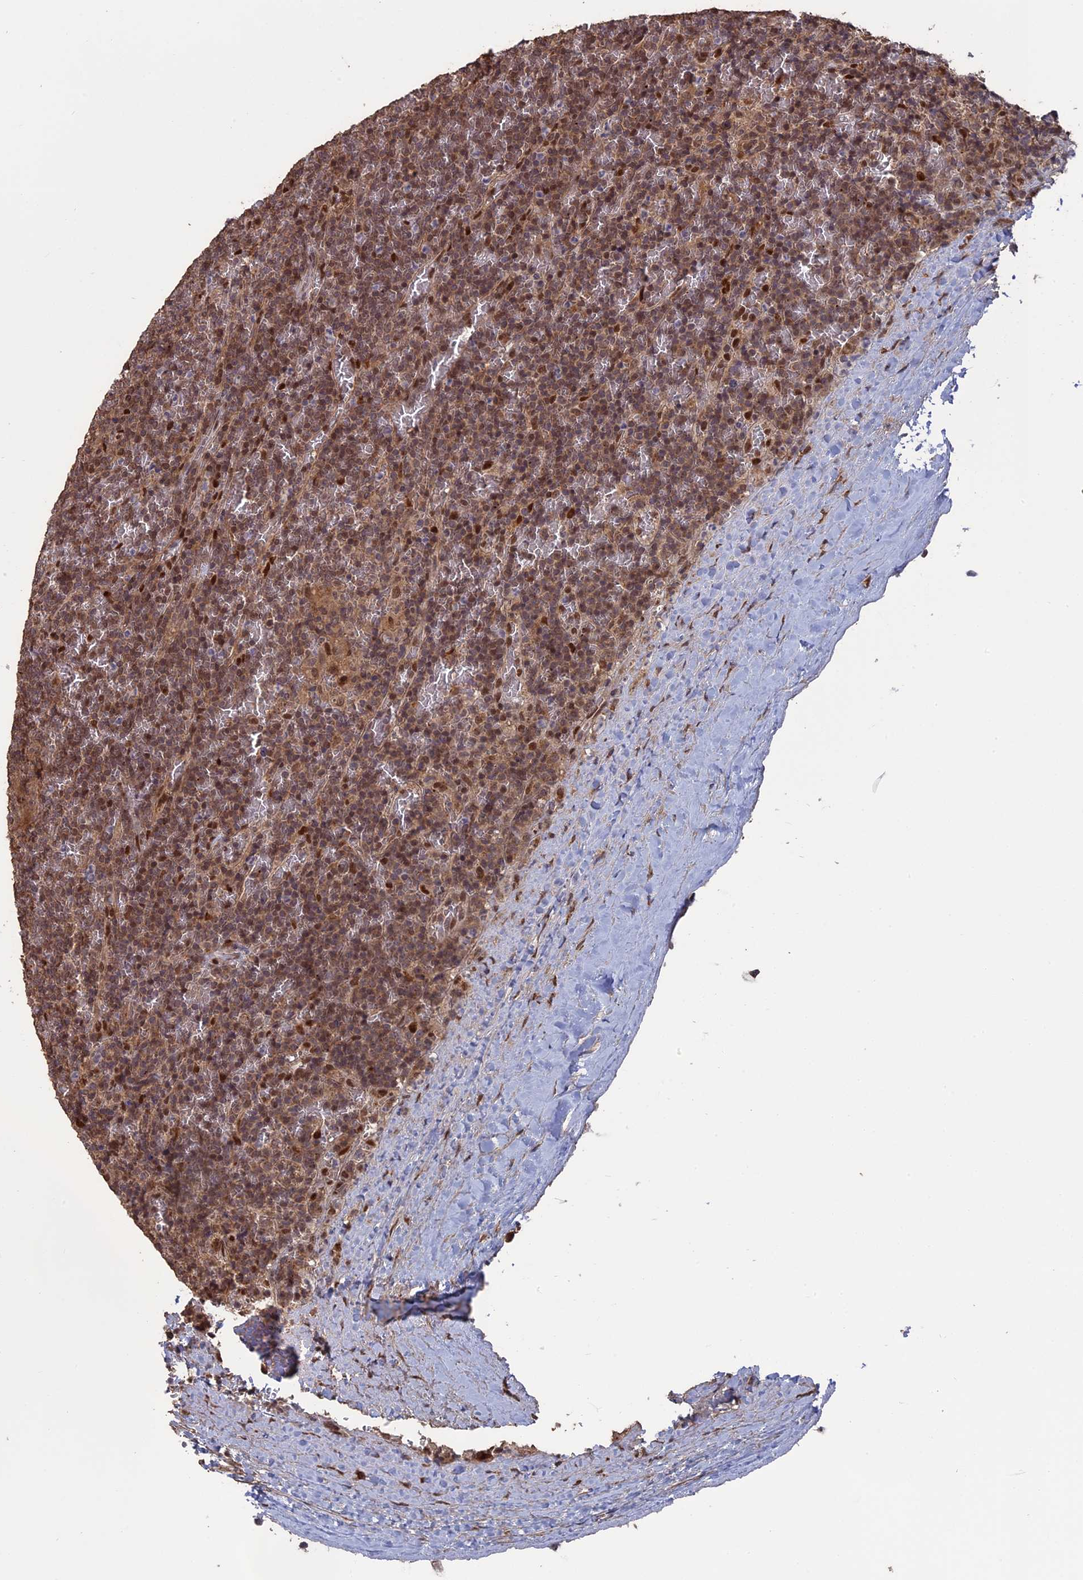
{"staining": {"intensity": "moderate", "quantity": ">75%", "location": "cytoplasmic/membranous,nuclear"}, "tissue": "lymphoma", "cell_type": "Tumor cells", "image_type": "cancer", "snomed": [{"axis": "morphology", "description": "Malignant lymphoma, non-Hodgkin's type, Low grade"}, {"axis": "topography", "description": "Spleen"}], "caption": "The micrograph displays staining of lymphoma, revealing moderate cytoplasmic/membranous and nuclear protein positivity (brown color) within tumor cells.", "gene": "MYBL2", "patient": {"sex": "female", "age": 19}}